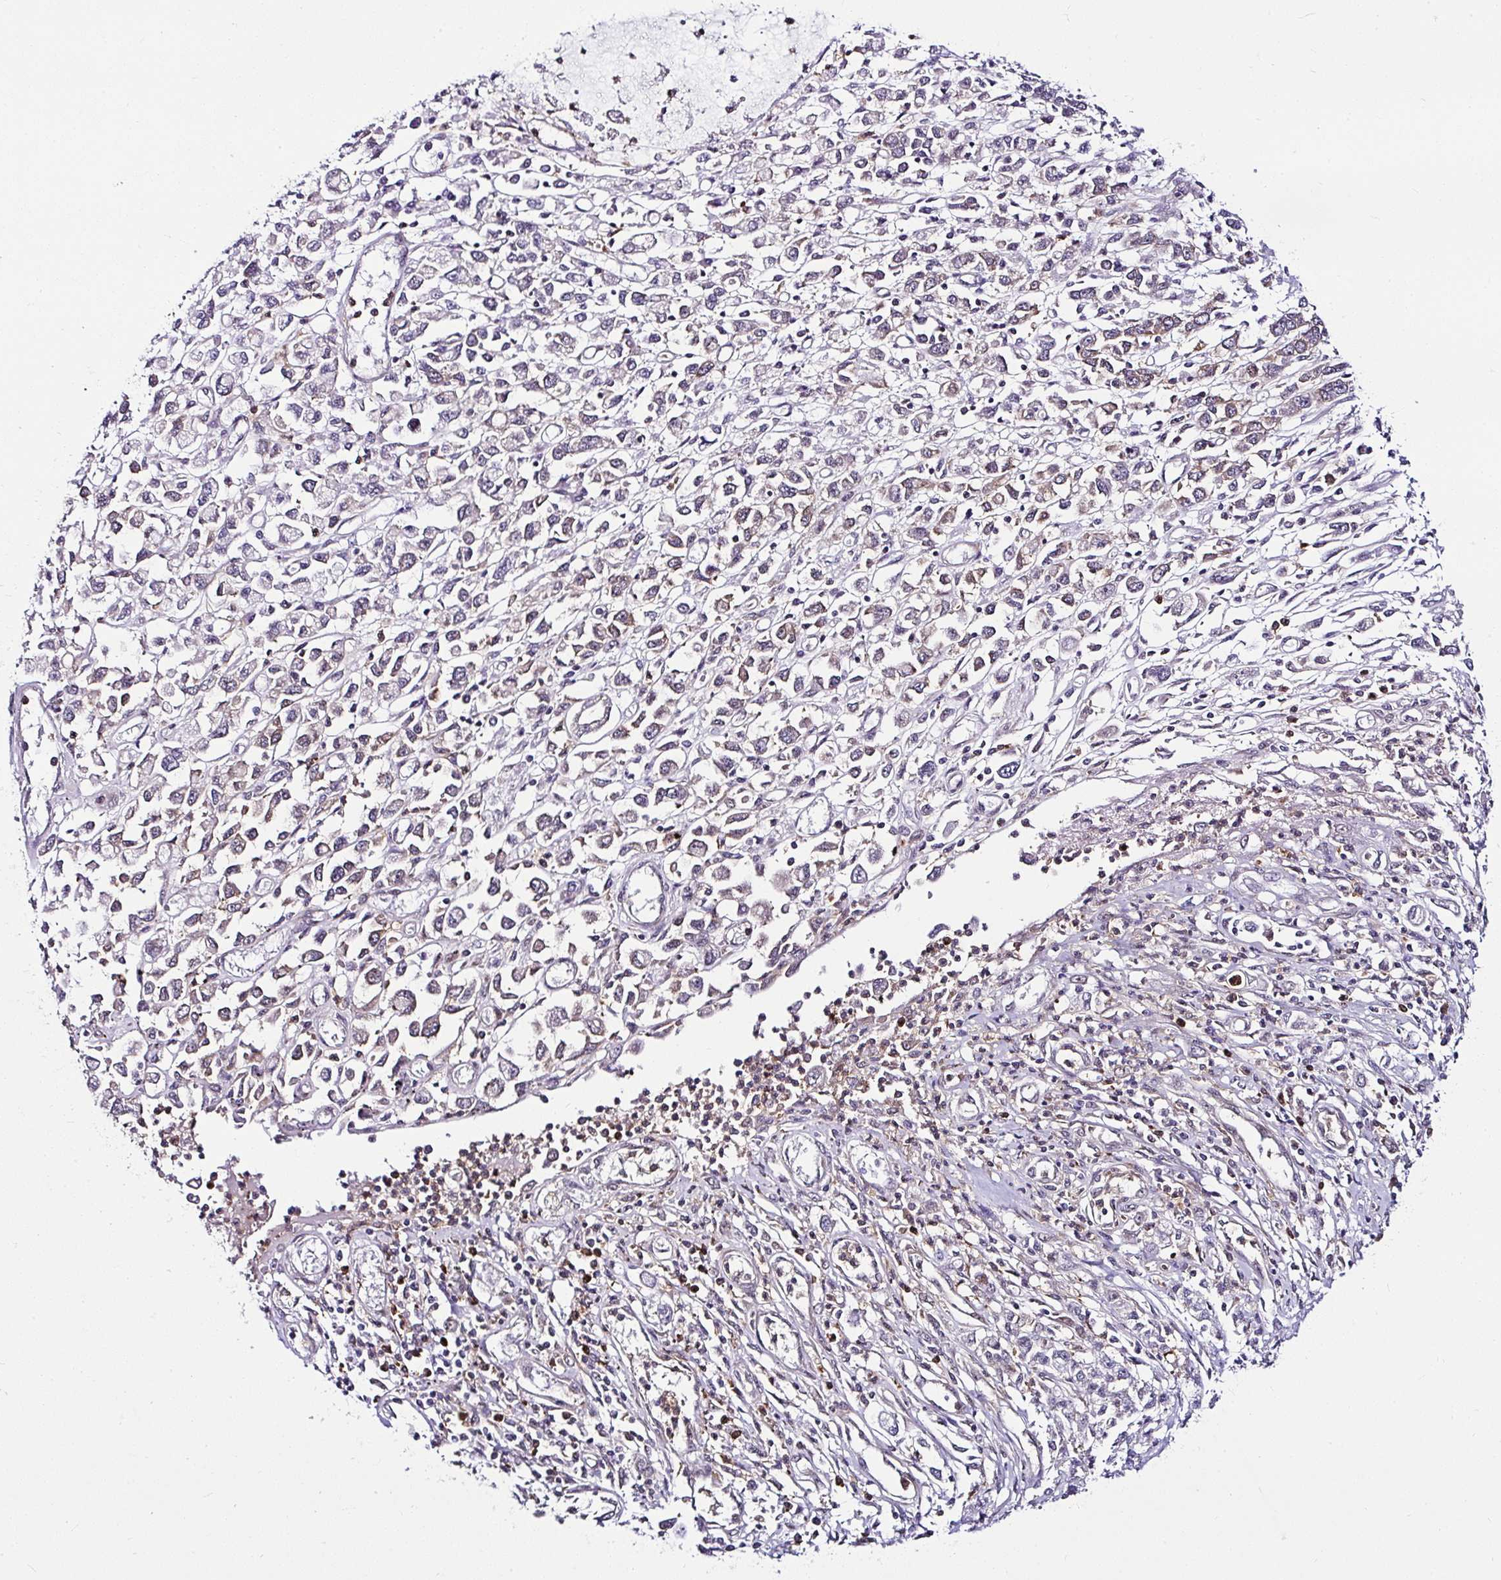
{"staining": {"intensity": "weak", "quantity": "<25%", "location": "cytoplasmic/membranous"}, "tissue": "stomach cancer", "cell_type": "Tumor cells", "image_type": "cancer", "snomed": [{"axis": "morphology", "description": "Adenocarcinoma, NOS"}, {"axis": "topography", "description": "Stomach"}], "caption": "Human stomach cancer stained for a protein using immunohistochemistry exhibits no positivity in tumor cells.", "gene": "PIN4", "patient": {"sex": "female", "age": 76}}